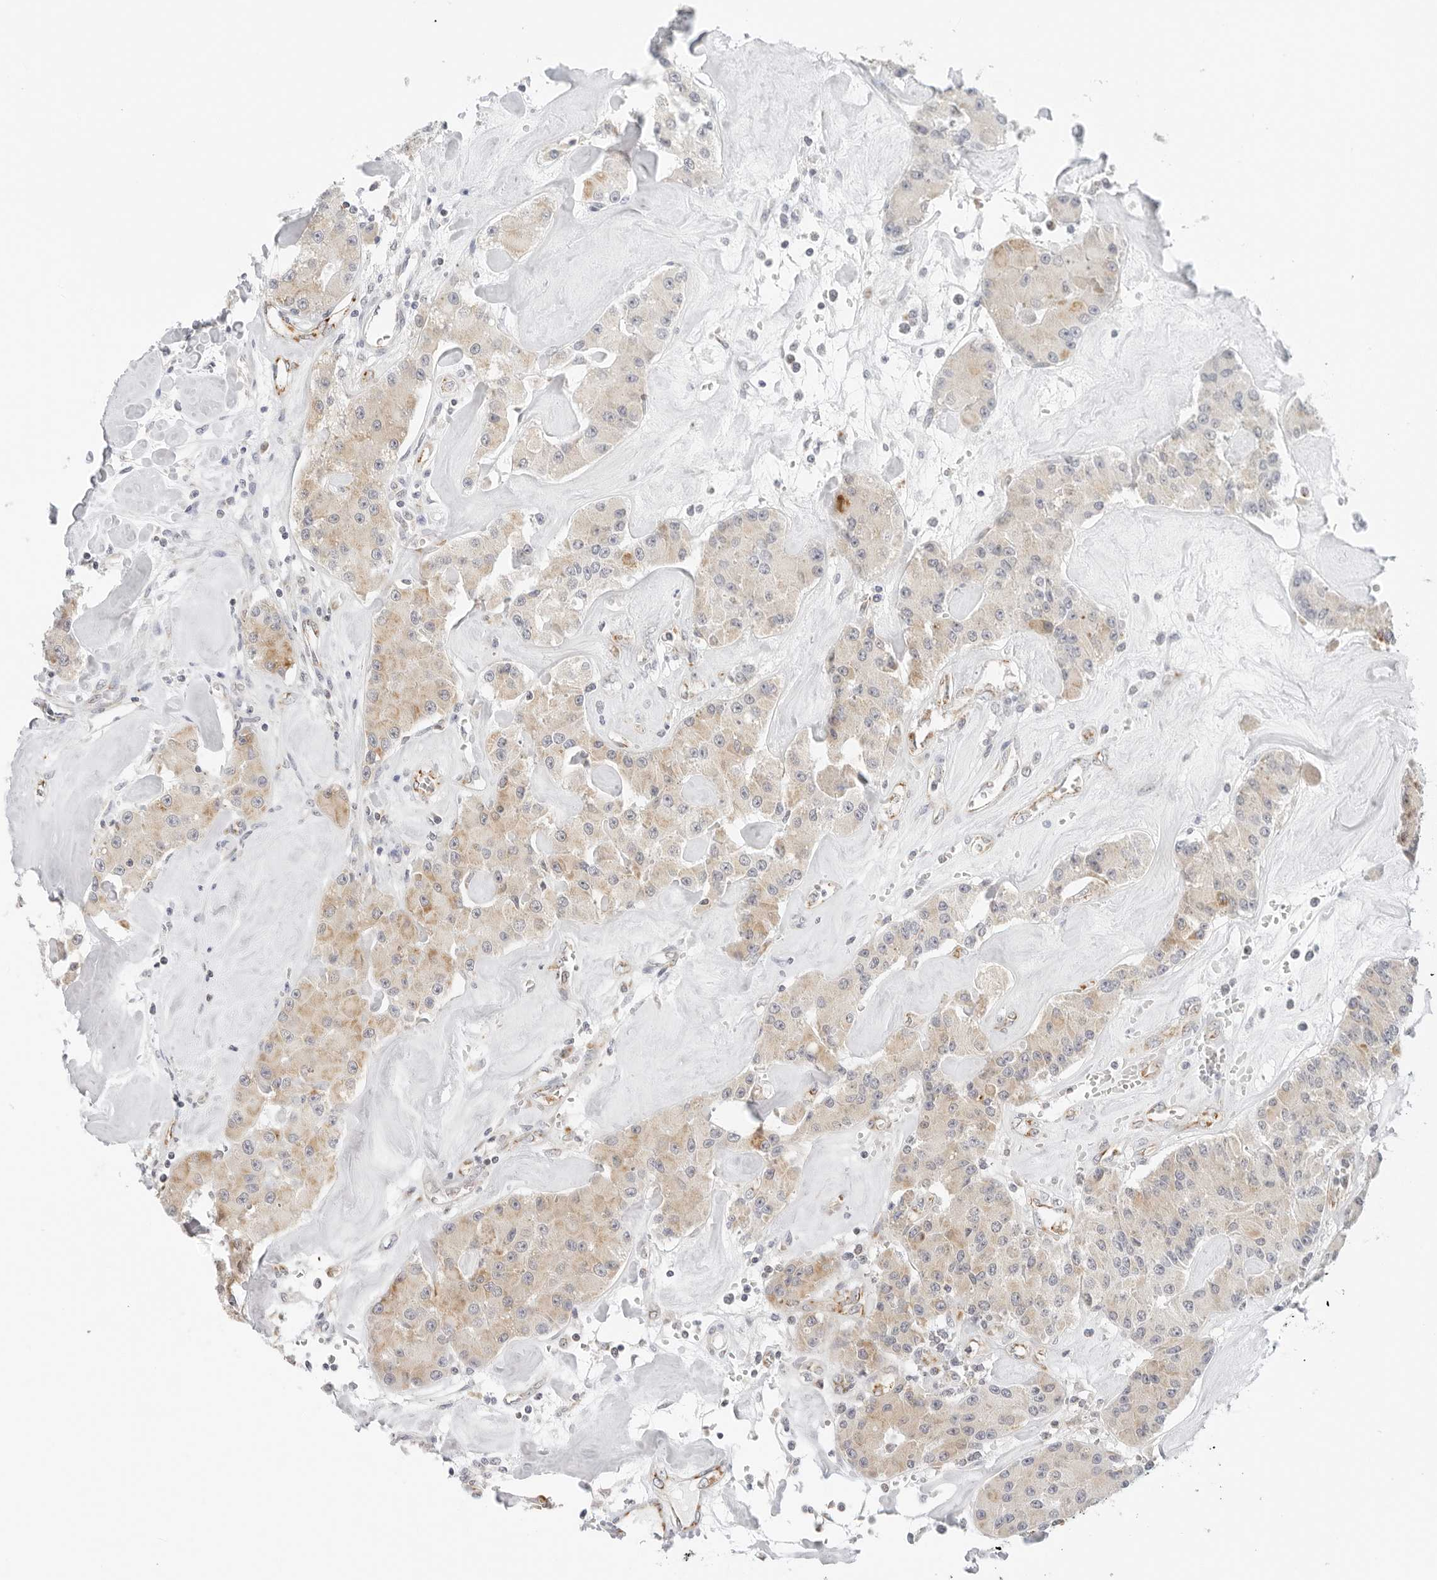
{"staining": {"intensity": "weak", "quantity": ">75%", "location": "cytoplasmic/membranous"}, "tissue": "carcinoid", "cell_type": "Tumor cells", "image_type": "cancer", "snomed": [{"axis": "morphology", "description": "Carcinoid, malignant, NOS"}, {"axis": "topography", "description": "Pancreas"}], "caption": "A brown stain labels weak cytoplasmic/membranous positivity of a protein in carcinoid tumor cells.", "gene": "RC3H1", "patient": {"sex": "male", "age": 41}}